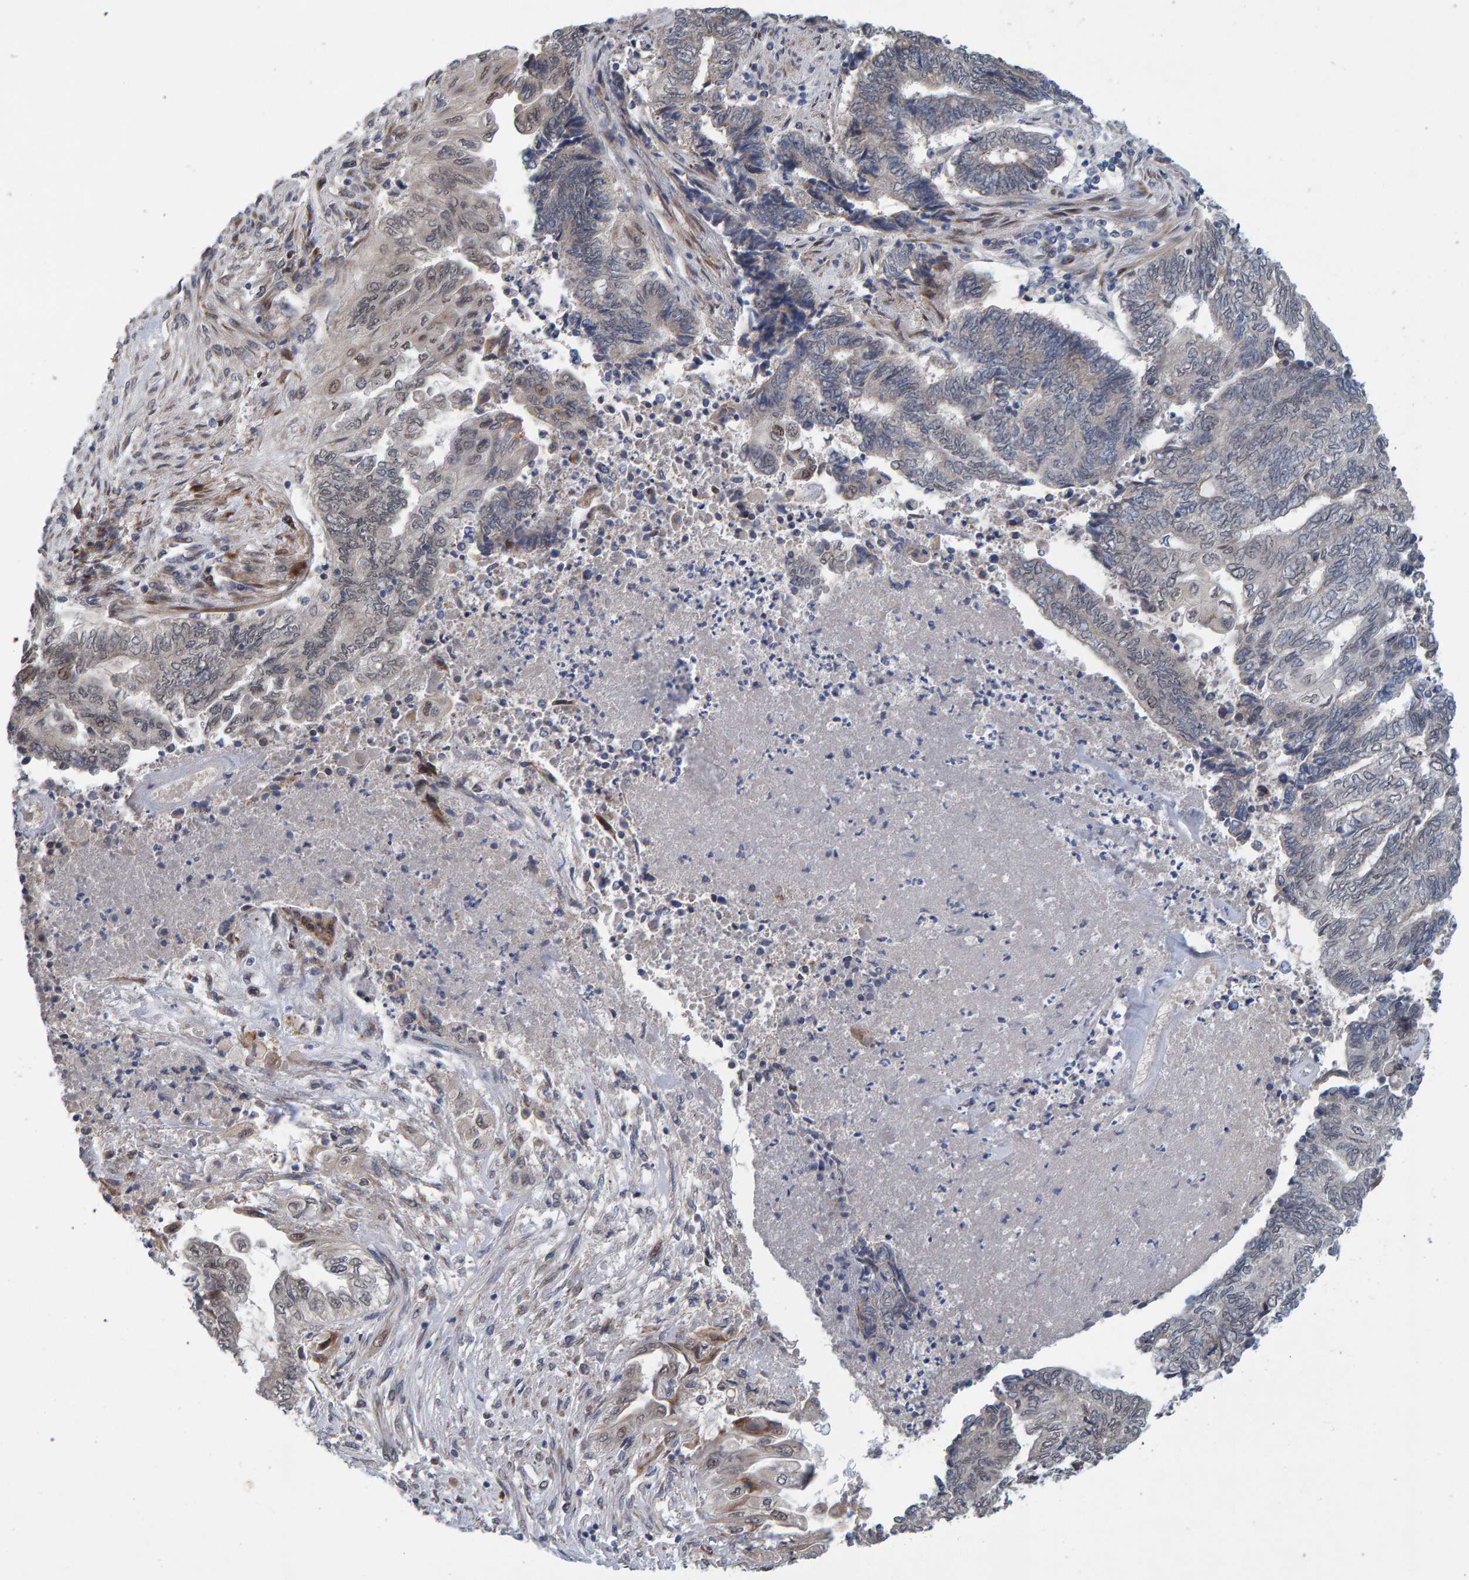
{"staining": {"intensity": "weak", "quantity": "<25%", "location": "nuclear"}, "tissue": "endometrial cancer", "cell_type": "Tumor cells", "image_type": "cancer", "snomed": [{"axis": "morphology", "description": "Adenocarcinoma, NOS"}, {"axis": "topography", "description": "Uterus"}, {"axis": "topography", "description": "Endometrium"}], "caption": "A high-resolution photomicrograph shows IHC staining of endometrial cancer (adenocarcinoma), which shows no significant expression in tumor cells.", "gene": "MFSD6L", "patient": {"sex": "female", "age": 70}}